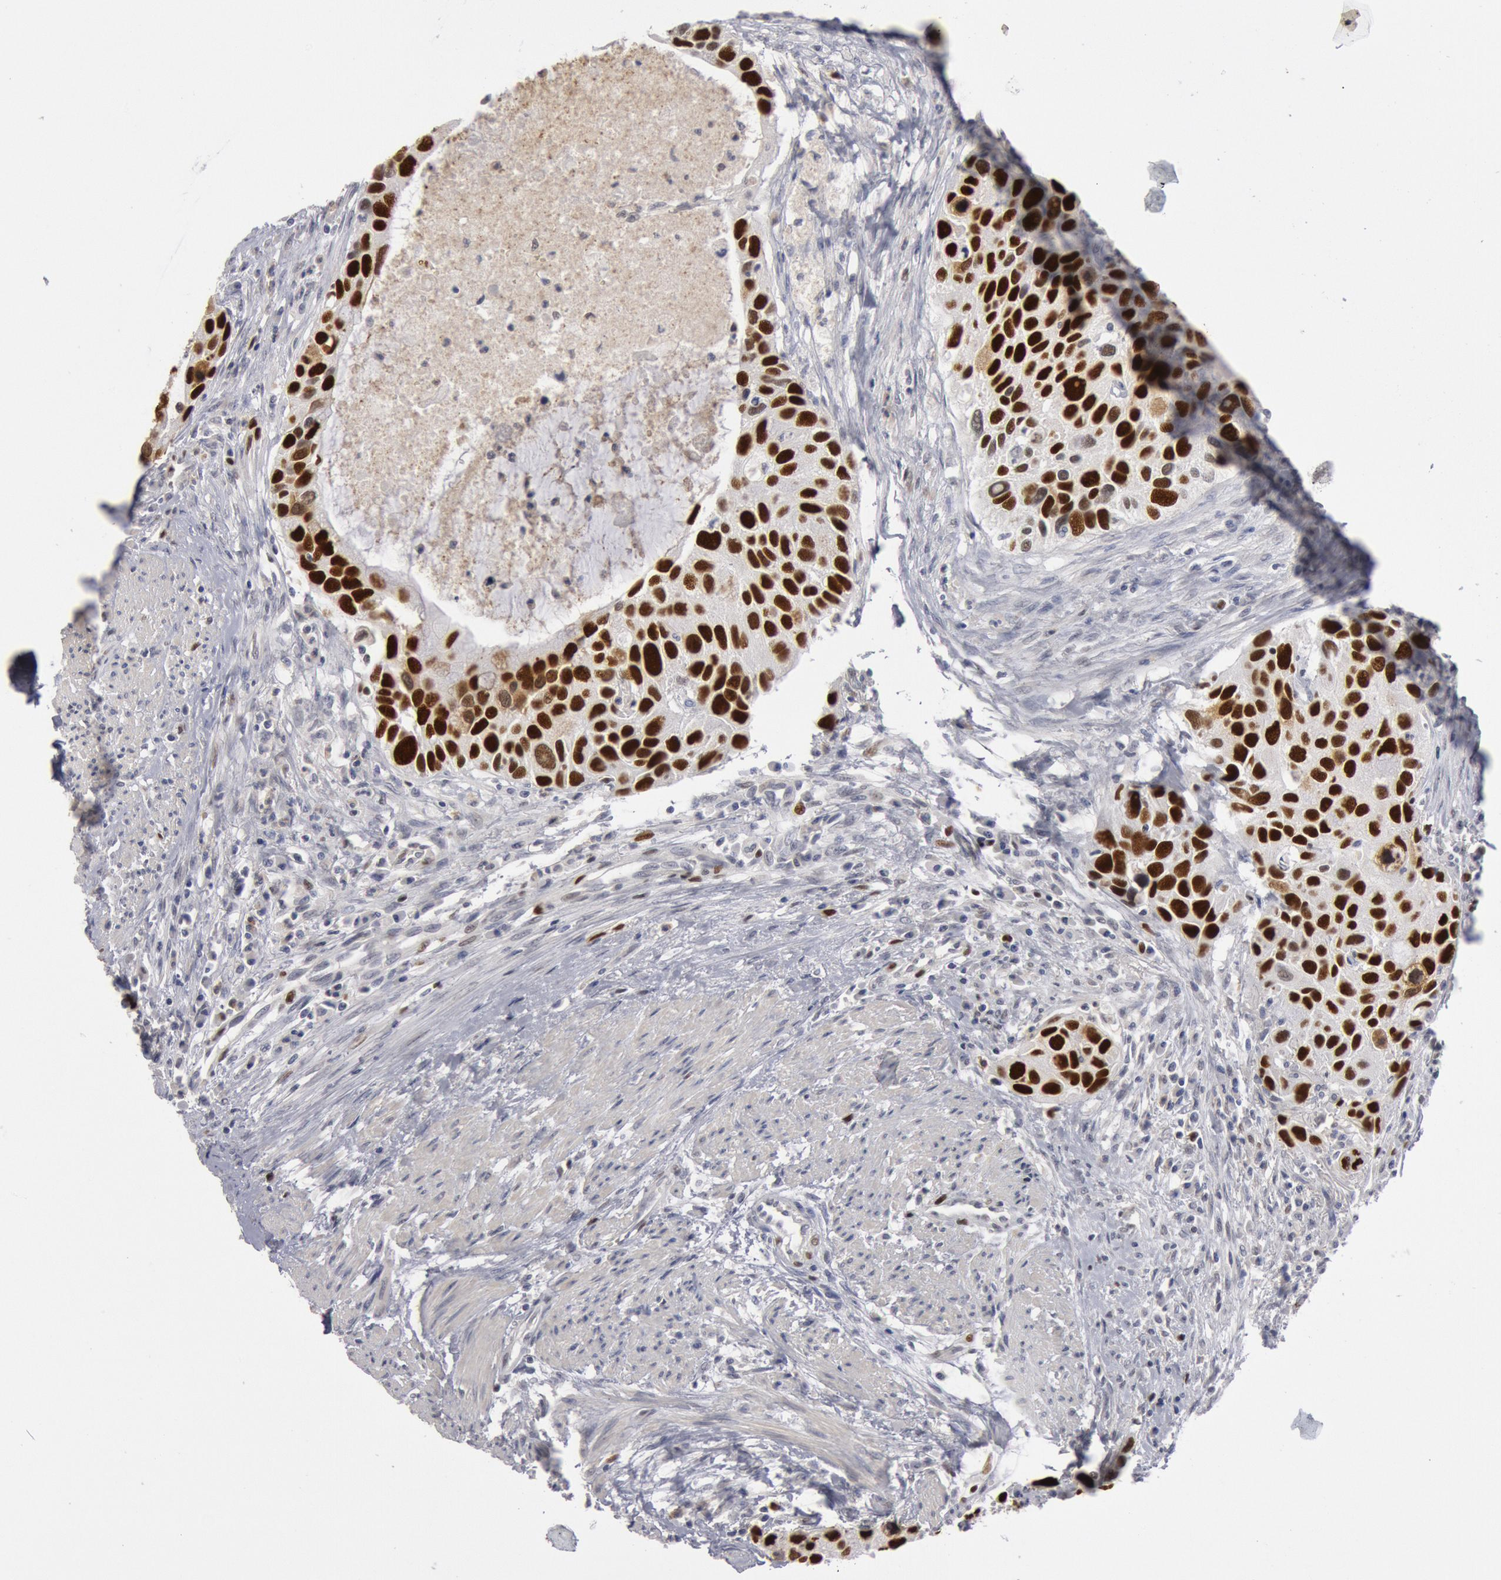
{"staining": {"intensity": "strong", "quantity": ">75%", "location": "nuclear"}, "tissue": "urothelial cancer", "cell_type": "Tumor cells", "image_type": "cancer", "snomed": [{"axis": "morphology", "description": "Urothelial carcinoma, High grade"}, {"axis": "topography", "description": "Urinary bladder"}], "caption": "Urothelial cancer stained for a protein shows strong nuclear positivity in tumor cells. (Stains: DAB (3,3'-diaminobenzidine) in brown, nuclei in blue, Microscopy: brightfield microscopy at high magnification).", "gene": "WDHD1", "patient": {"sex": "male", "age": 66}}